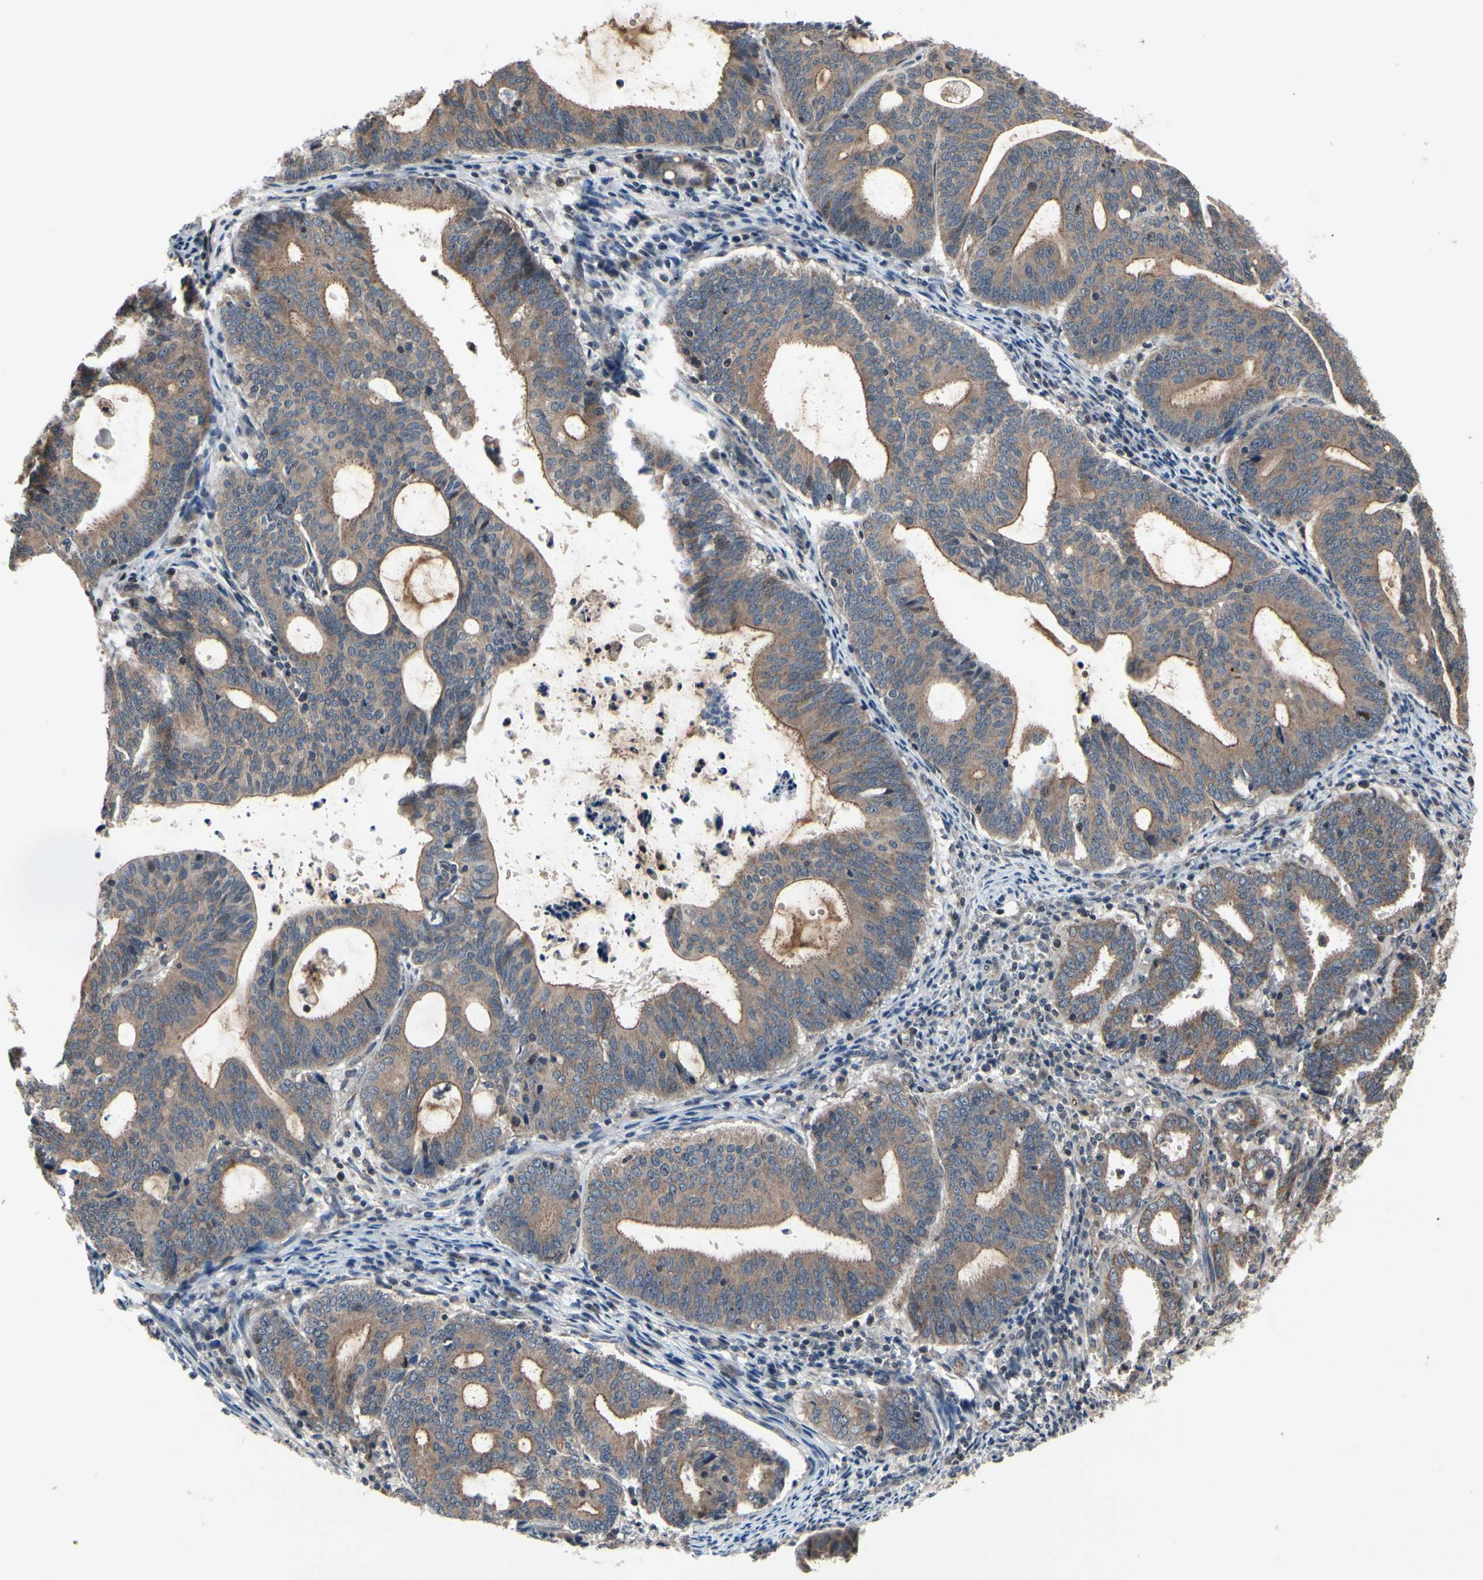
{"staining": {"intensity": "moderate", "quantity": ">75%", "location": "cytoplasmic/membranous"}, "tissue": "endometrial cancer", "cell_type": "Tumor cells", "image_type": "cancer", "snomed": [{"axis": "morphology", "description": "Adenocarcinoma, NOS"}, {"axis": "topography", "description": "Uterus"}], "caption": "DAB immunohistochemical staining of human endometrial adenocarcinoma exhibits moderate cytoplasmic/membranous protein expression in approximately >75% of tumor cells.", "gene": "MBTPS2", "patient": {"sex": "female", "age": 83}}